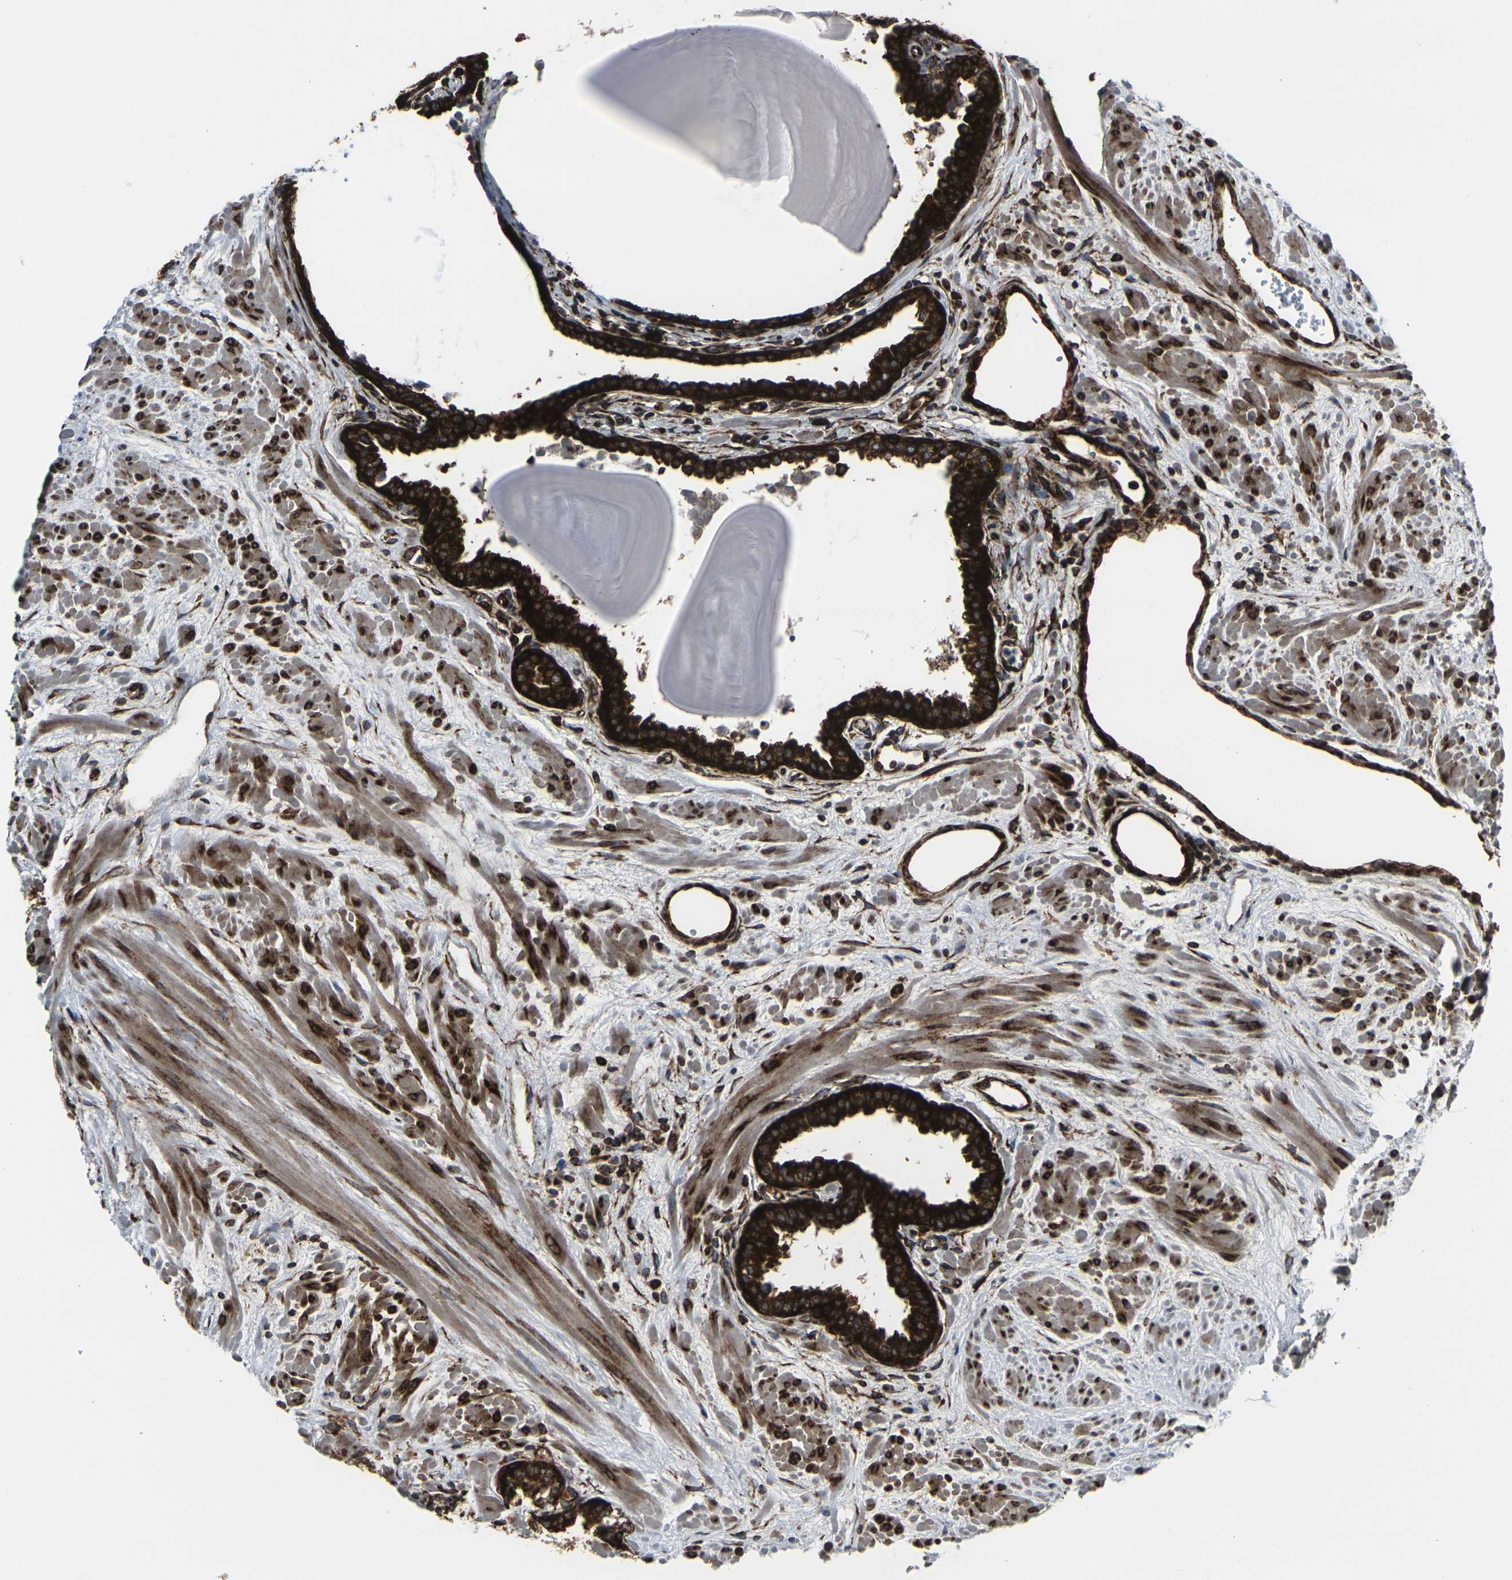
{"staining": {"intensity": "strong", "quantity": ">75%", "location": "cytoplasmic/membranous"}, "tissue": "prostate", "cell_type": "Glandular cells", "image_type": "normal", "snomed": [{"axis": "morphology", "description": "Normal tissue, NOS"}, {"axis": "topography", "description": "Prostate"}], "caption": "Human prostate stained with a brown dye reveals strong cytoplasmic/membranous positive staining in approximately >75% of glandular cells.", "gene": "MARCHF2", "patient": {"sex": "male", "age": 51}}